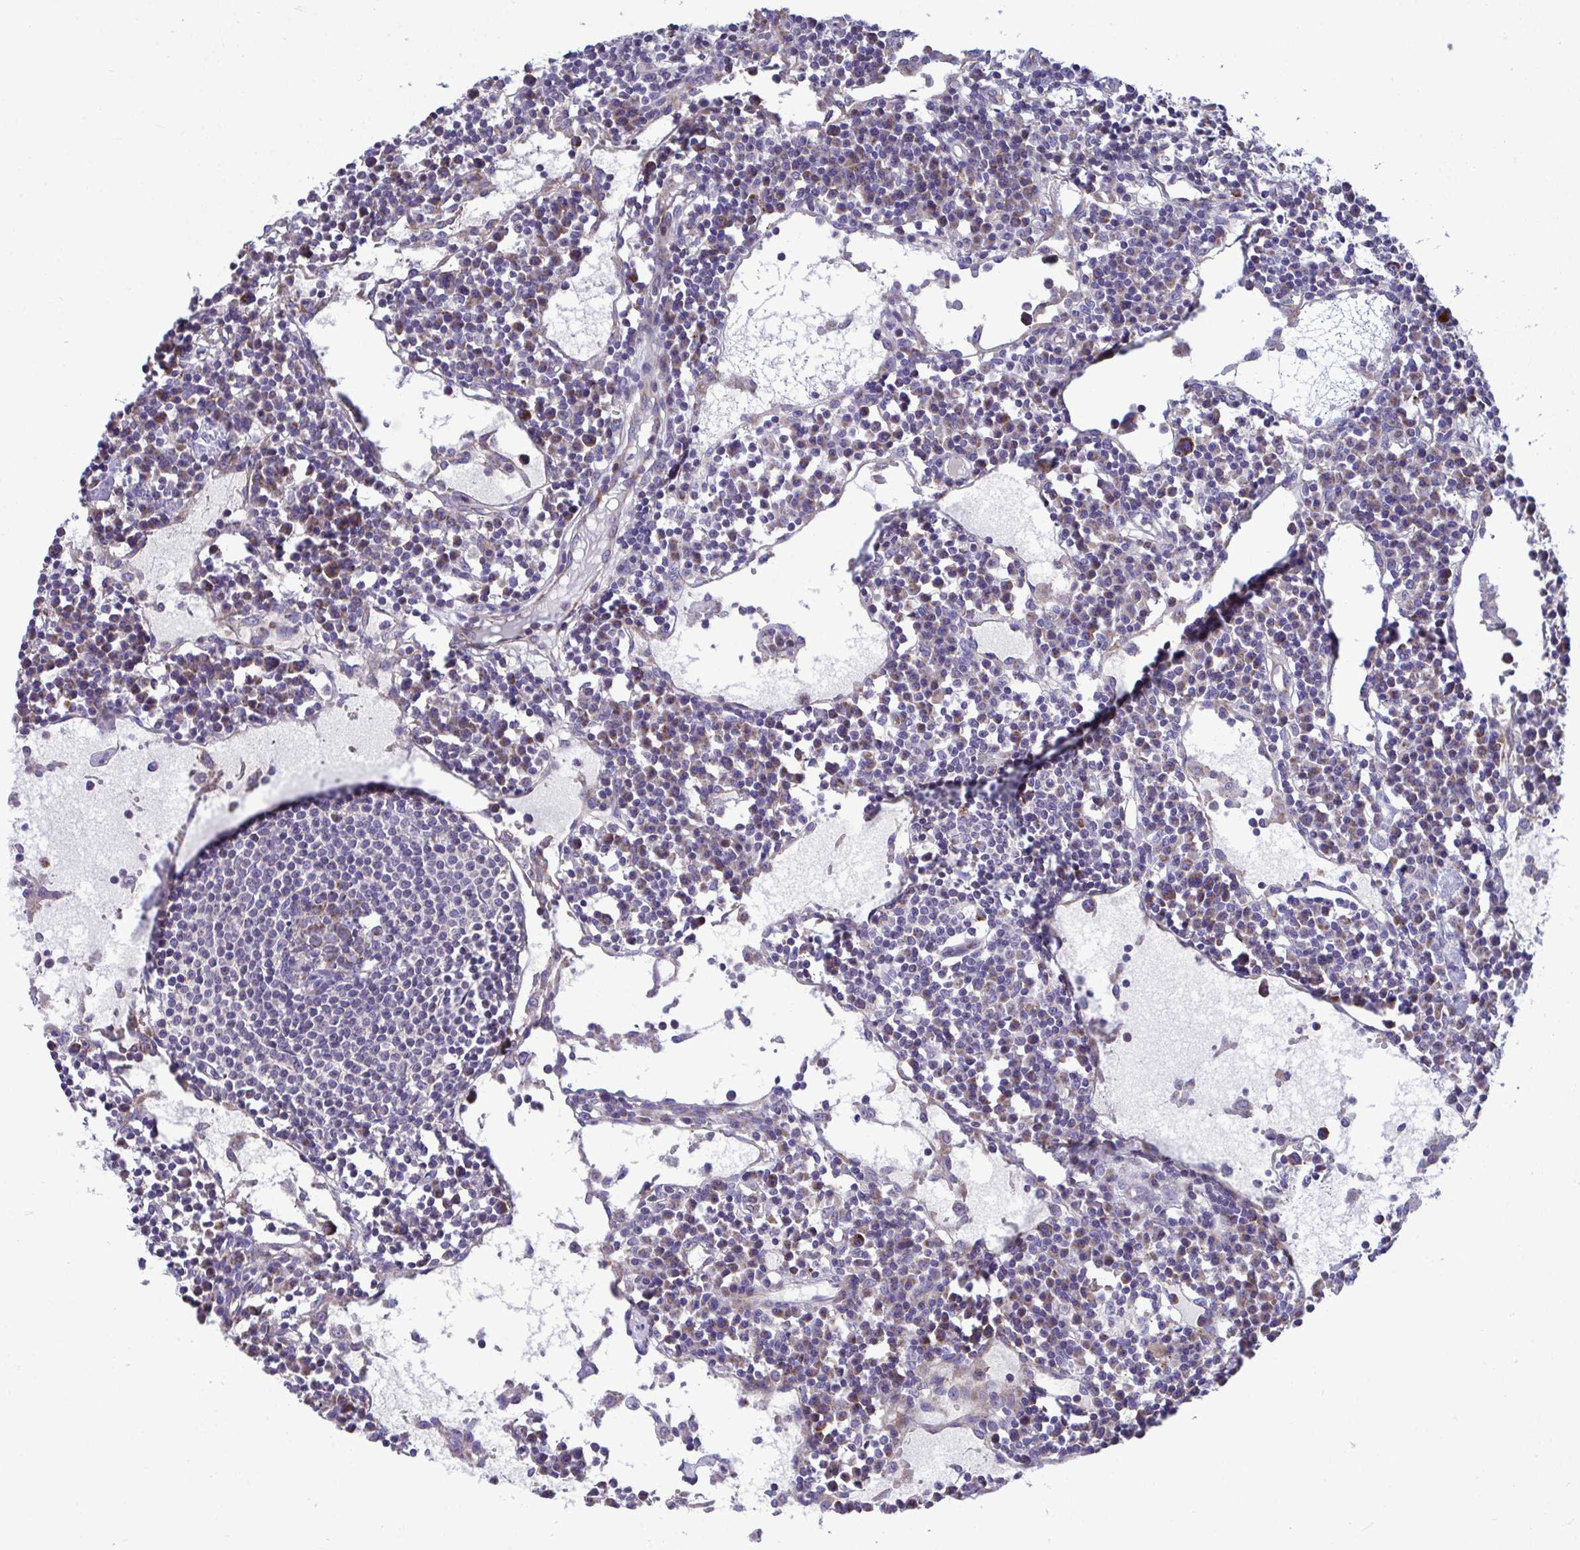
{"staining": {"intensity": "weak", "quantity": "<25%", "location": "cytoplasmic/membranous"}, "tissue": "lymph node", "cell_type": "Non-germinal center cells", "image_type": "normal", "snomed": [{"axis": "morphology", "description": "Normal tissue, NOS"}, {"axis": "topography", "description": "Lymph node"}], "caption": "This is an IHC histopathology image of benign human lymph node. There is no expression in non-germinal center cells.", "gene": "MRPS16", "patient": {"sex": "female", "age": 78}}